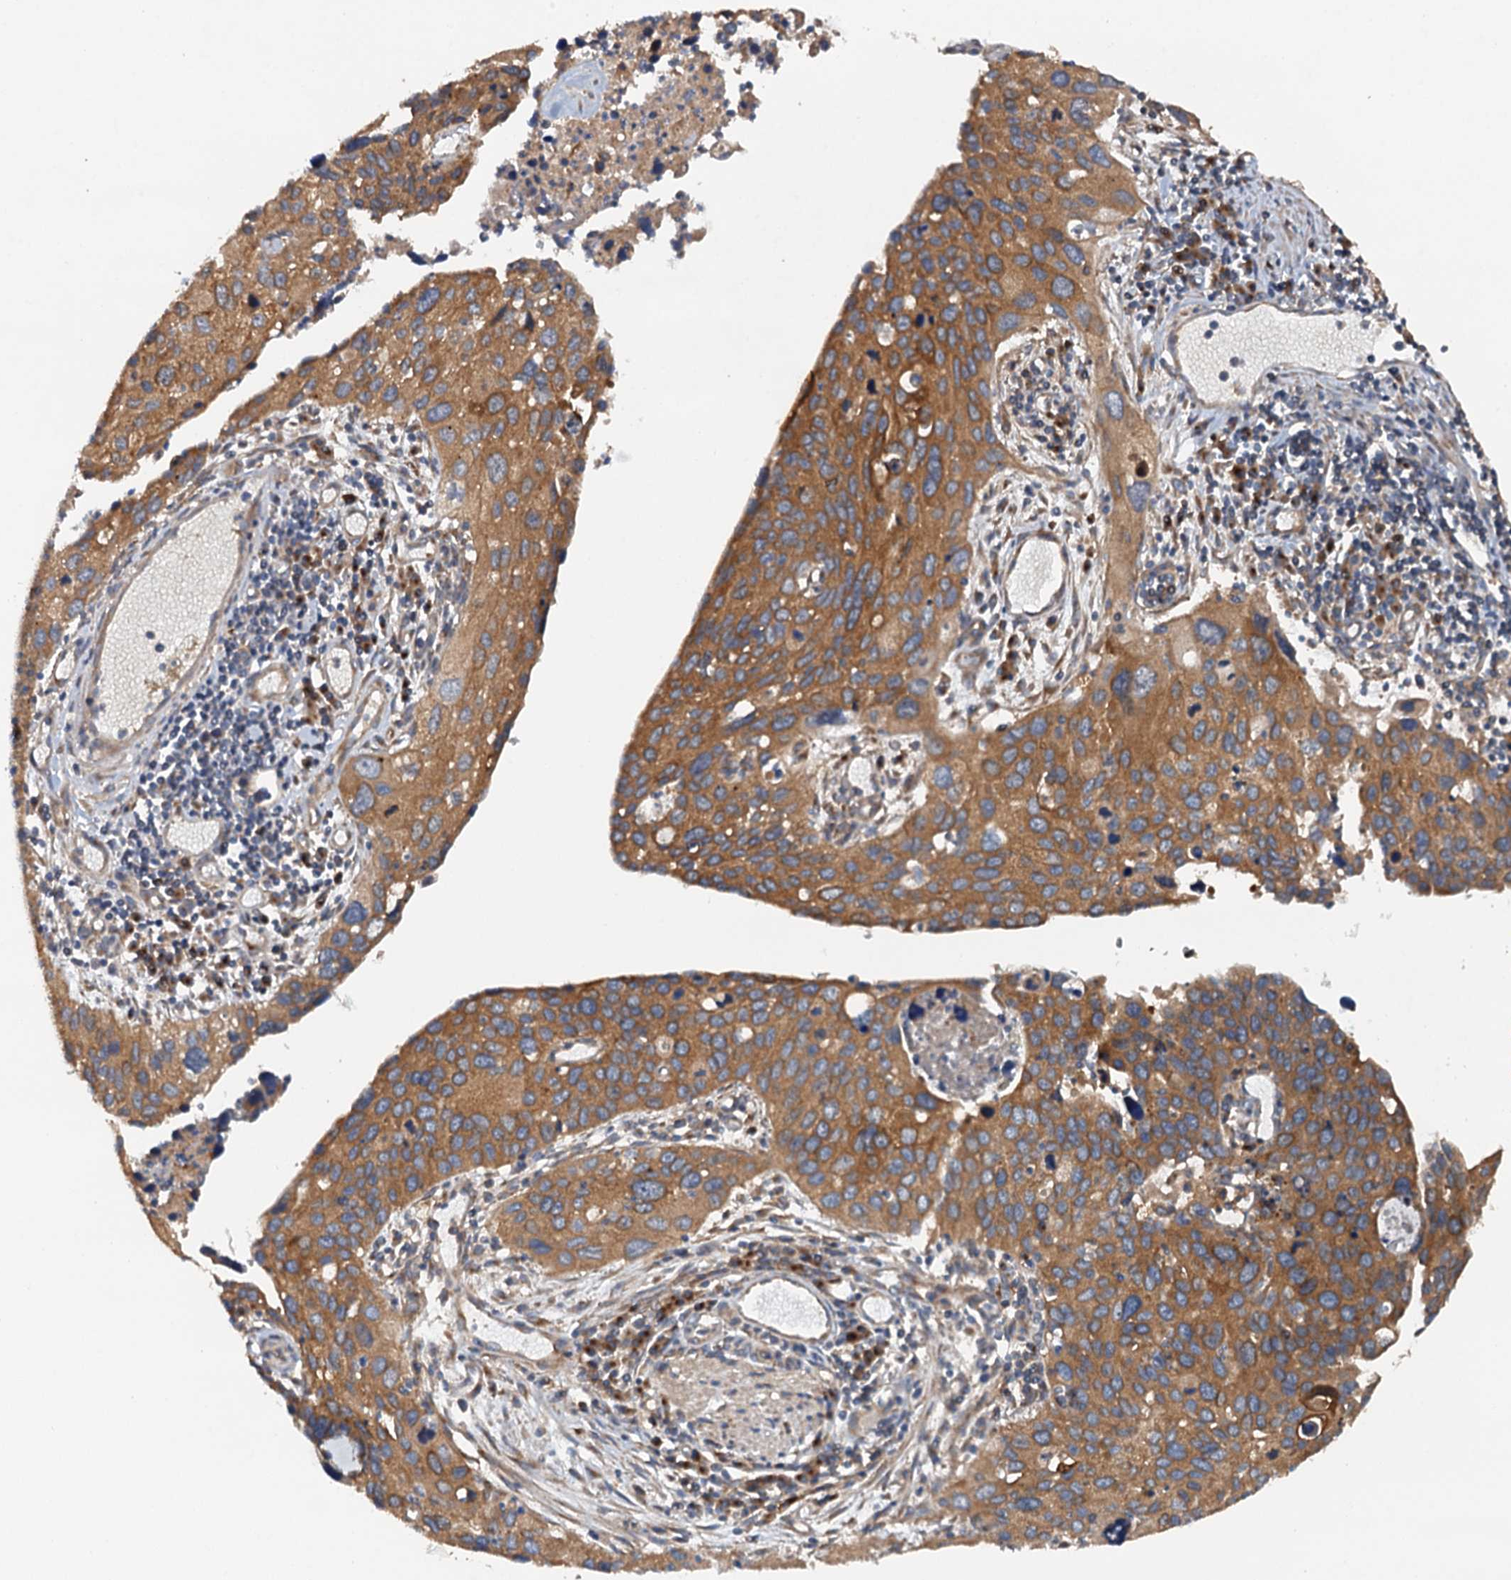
{"staining": {"intensity": "moderate", "quantity": ">75%", "location": "cytoplasmic/membranous"}, "tissue": "cervical cancer", "cell_type": "Tumor cells", "image_type": "cancer", "snomed": [{"axis": "morphology", "description": "Squamous cell carcinoma, NOS"}, {"axis": "topography", "description": "Cervix"}], "caption": "IHC photomicrograph of human squamous cell carcinoma (cervical) stained for a protein (brown), which shows medium levels of moderate cytoplasmic/membranous expression in approximately >75% of tumor cells.", "gene": "COG3", "patient": {"sex": "female", "age": 55}}